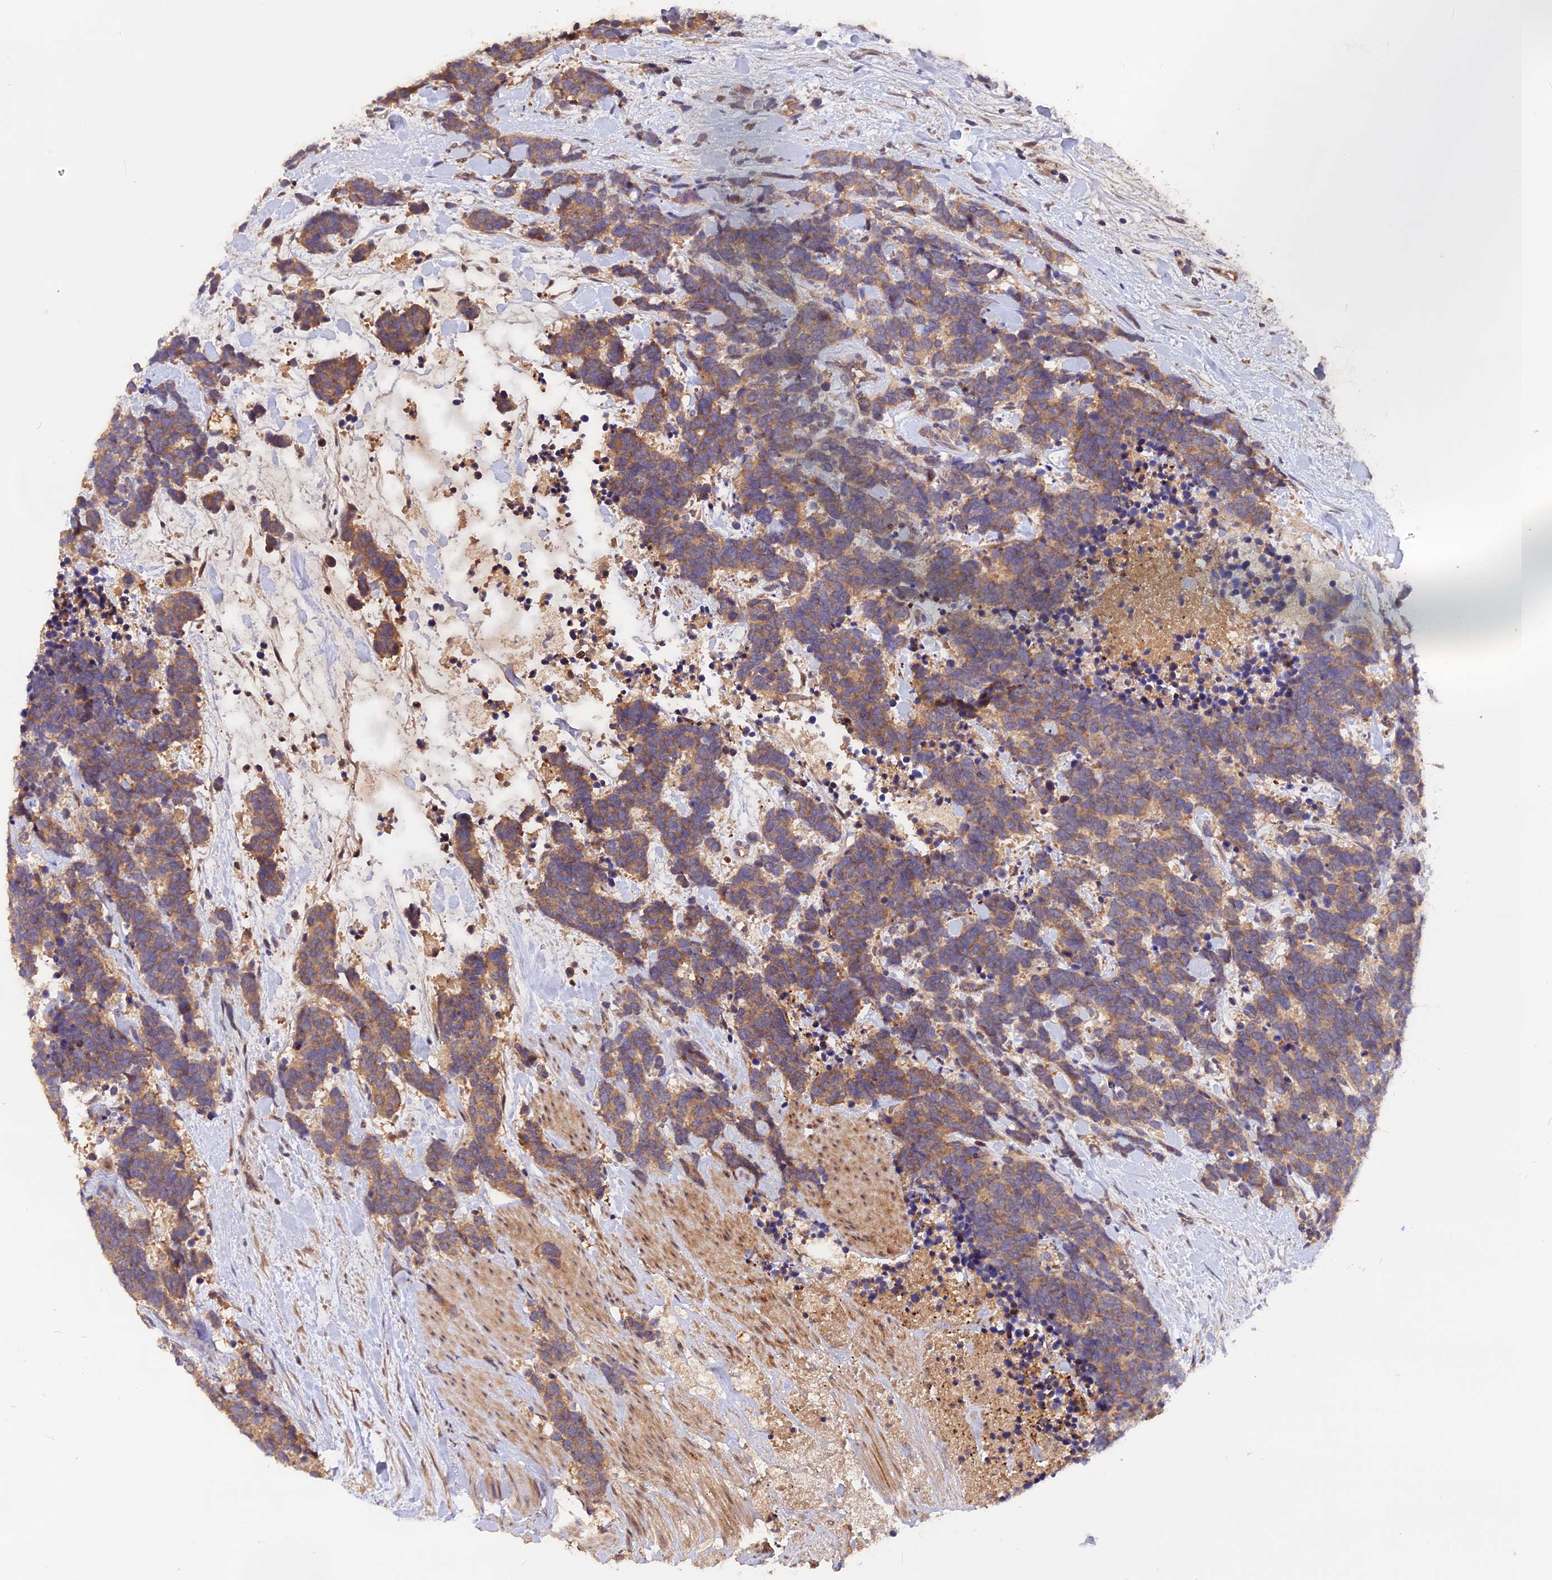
{"staining": {"intensity": "moderate", "quantity": "25%-75%", "location": "cytoplasmic/membranous"}, "tissue": "carcinoid", "cell_type": "Tumor cells", "image_type": "cancer", "snomed": [{"axis": "morphology", "description": "Carcinoma, NOS"}, {"axis": "morphology", "description": "Carcinoid, malignant, NOS"}, {"axis": "topography", "description": "Prostate"}], "caption": "Approximately 25%-75% of tumor cells in carcinoid show moderate cytoplasmic/membranous protein staining as visualized by brown immunohistochemical staining.", "gene": "MARK4", "patient": {"sex": "male", "age": 57}}